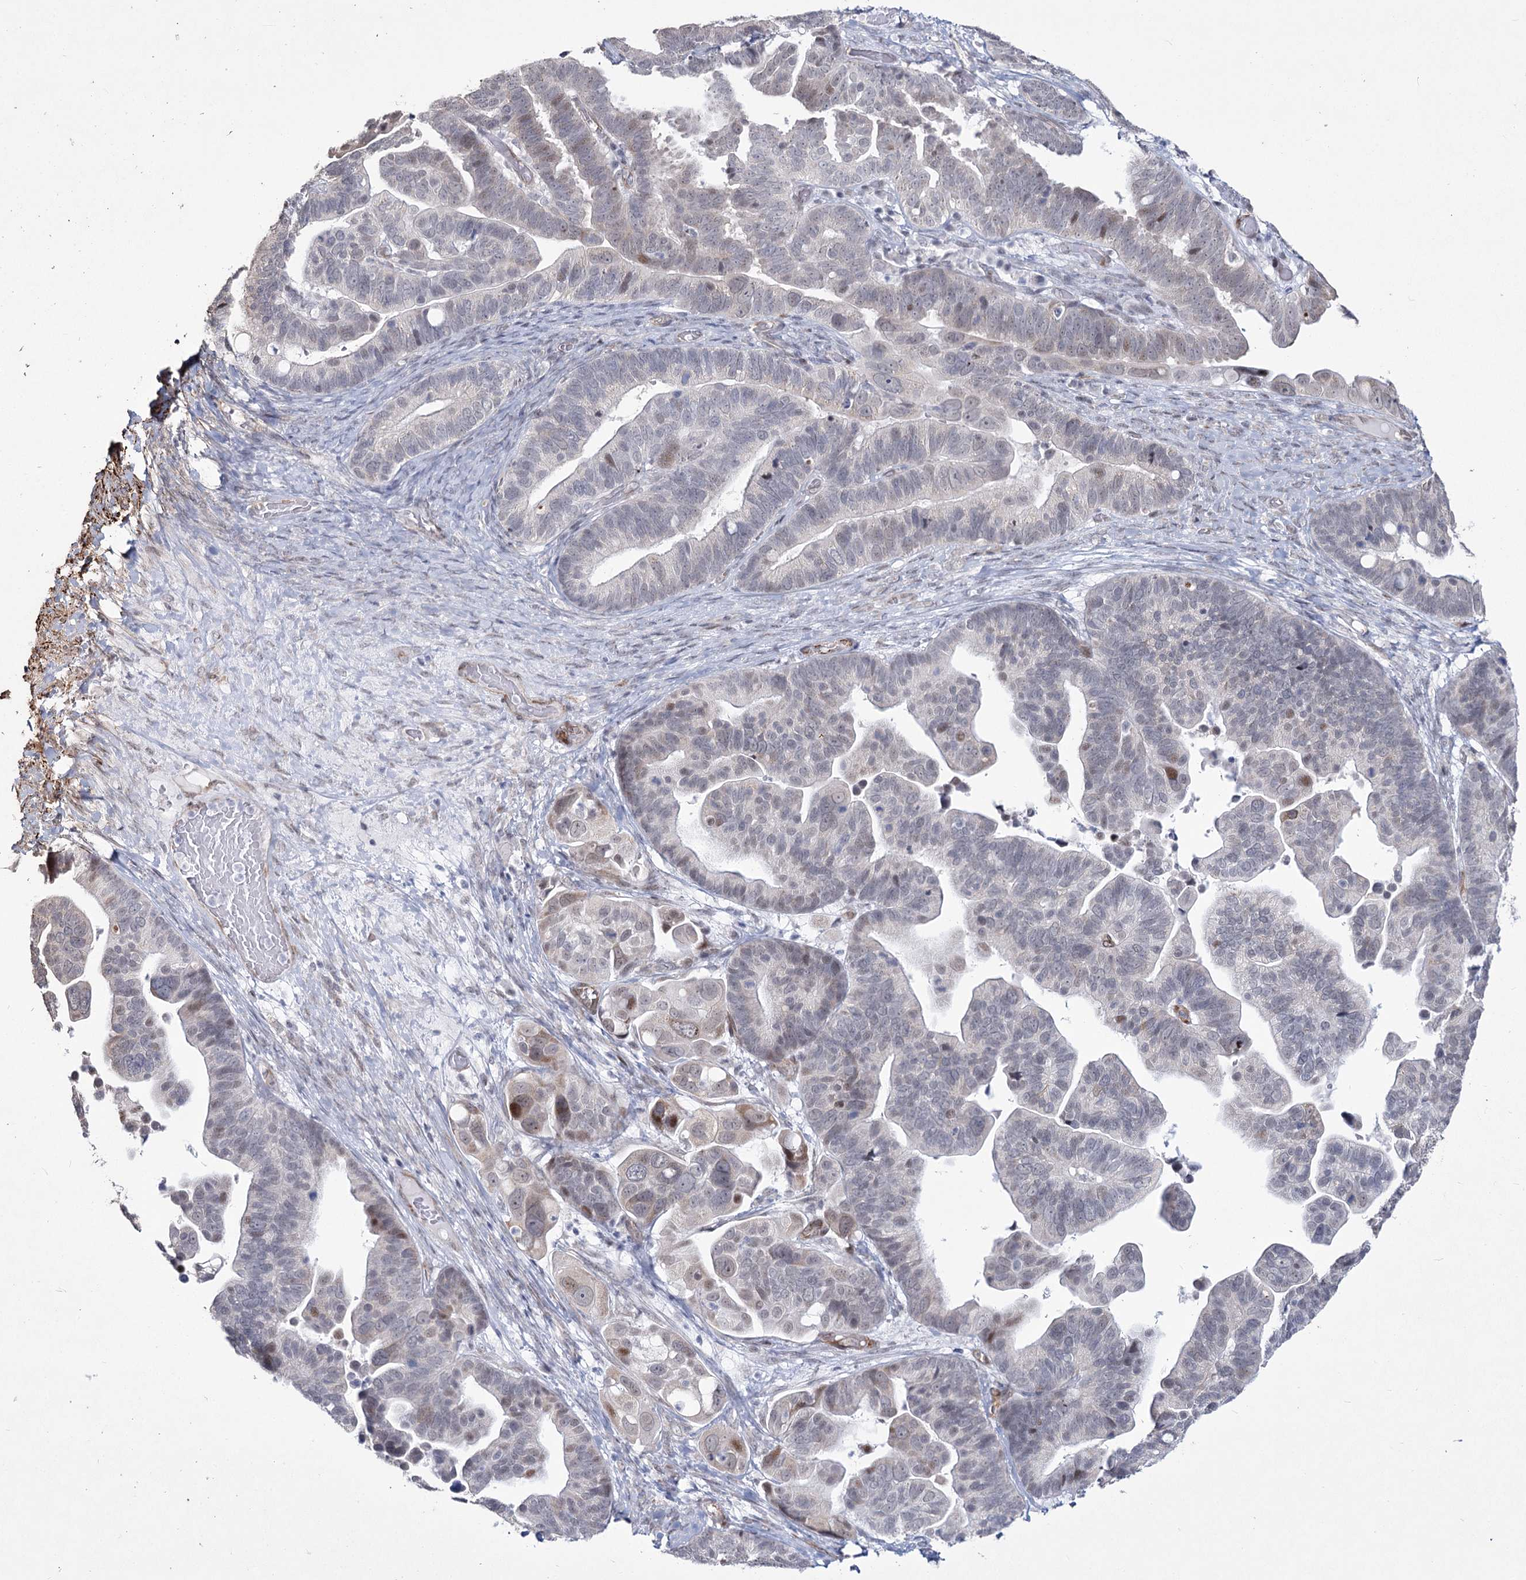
{"staining": {"intensity": "moderate", "quantity": "<25%", "location": "nuclear"}, "tissue": "ovarian cancer", "cell_type": "Tumor cells", "image_type": "cancer", "snomed": [{"axis": "morphology", "description": "Cystadenocarcinoma, serous, NOS"}, {"axis": "topography", "description": "Ovary"}], "caption": "Immunohistochemical staining of human ovarian cancer exhibits low levels of moderate nuclear expression in approximately <25% of tumor cells.", "gene": "YBX3", "patient": {"sex": "female", "age": 56}}